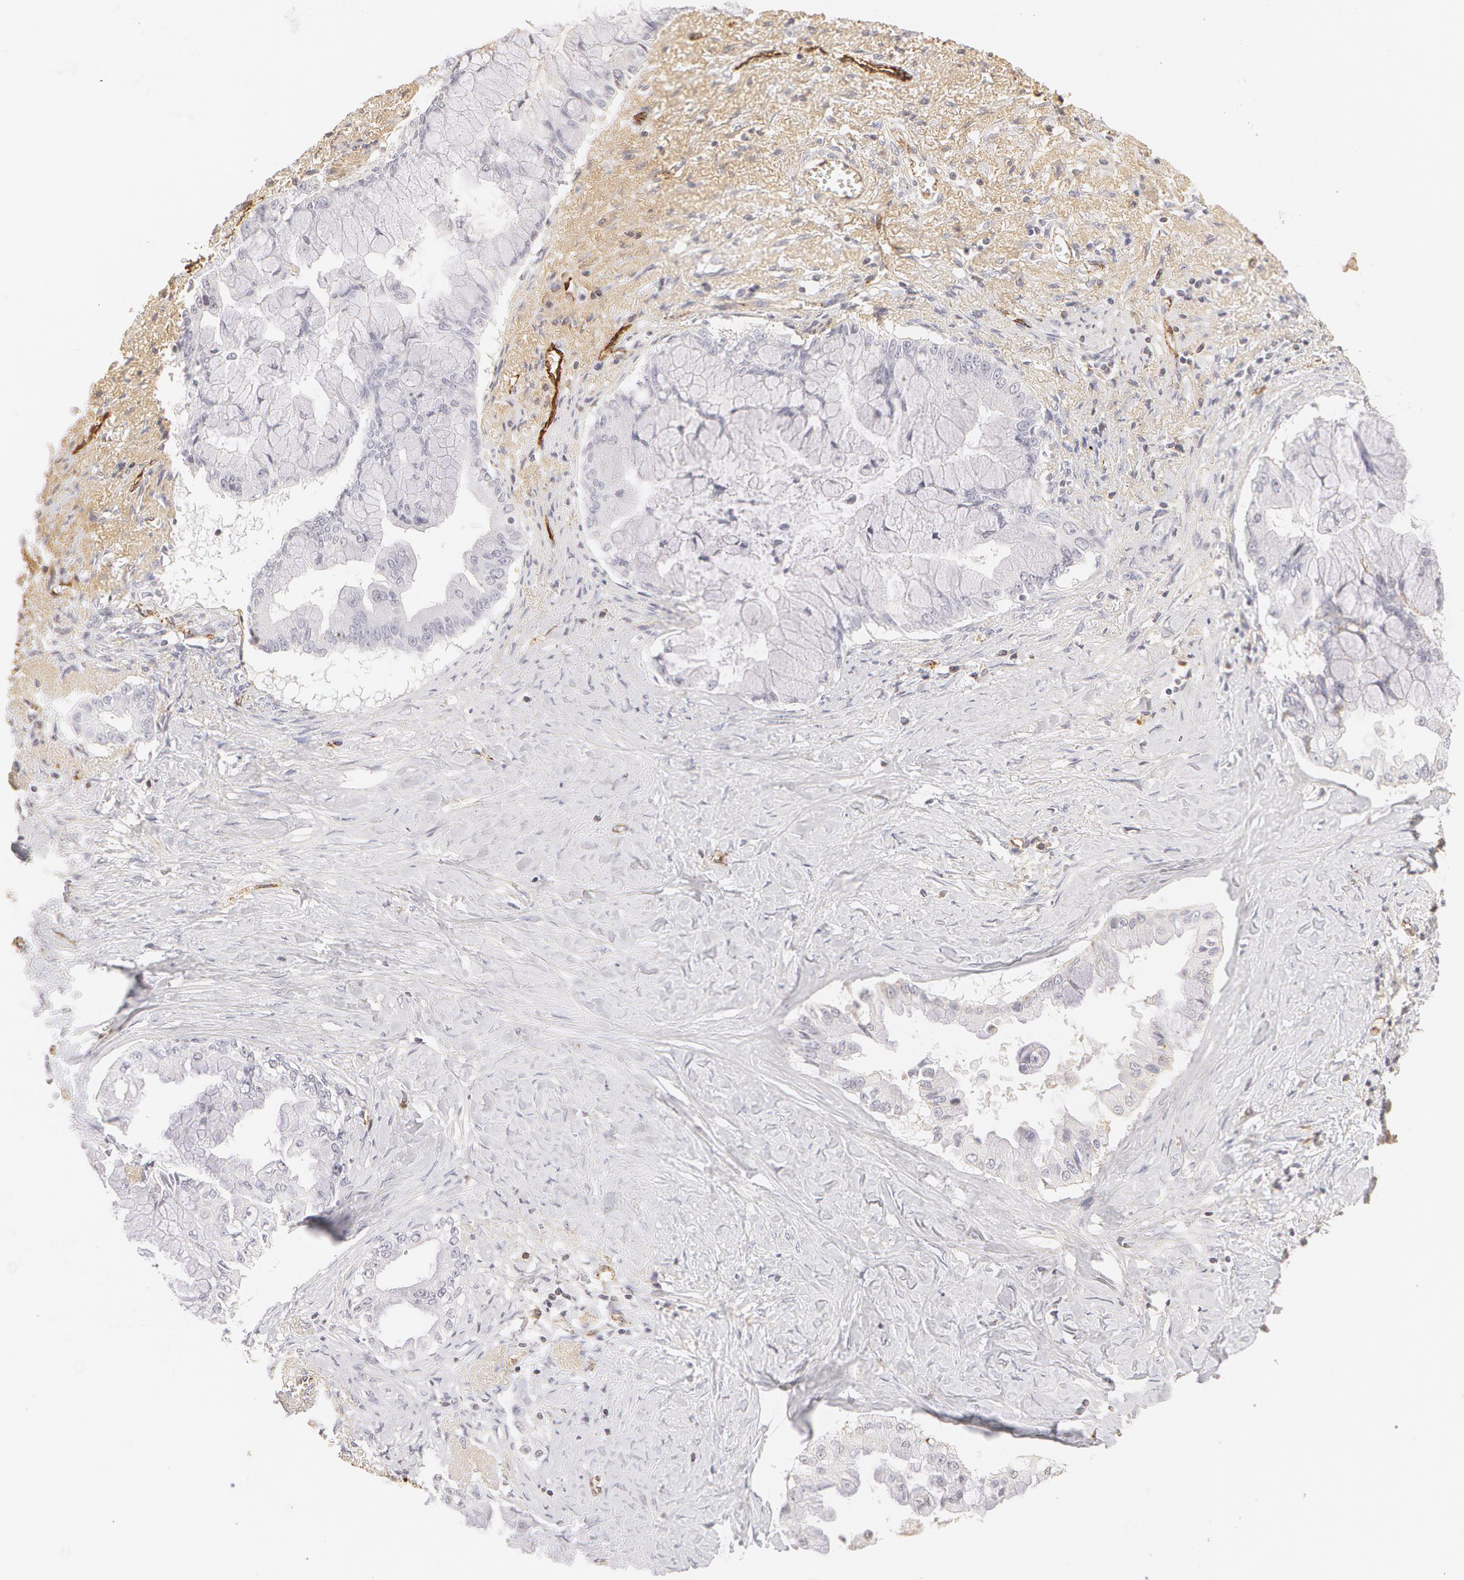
{"staining": {"intensity": "negative", "quantity": "none", "location": "none"}, "tissue": "pancreatic cancer", "cell_type": "Tumor cells", "image_type": "cancer", "snomed": [{"axis": "morphology", "description": "Adenocarcinoma, NOS"}, {"axis": "topography", "description": "Pancreas"}], "caption": "The photomicrograph exhibits no significant staining in tumor cells of pancreatic cancer (adenocarcinoma).", "gene": "VWF", "patient": {"sex": "male", "age": 59}}